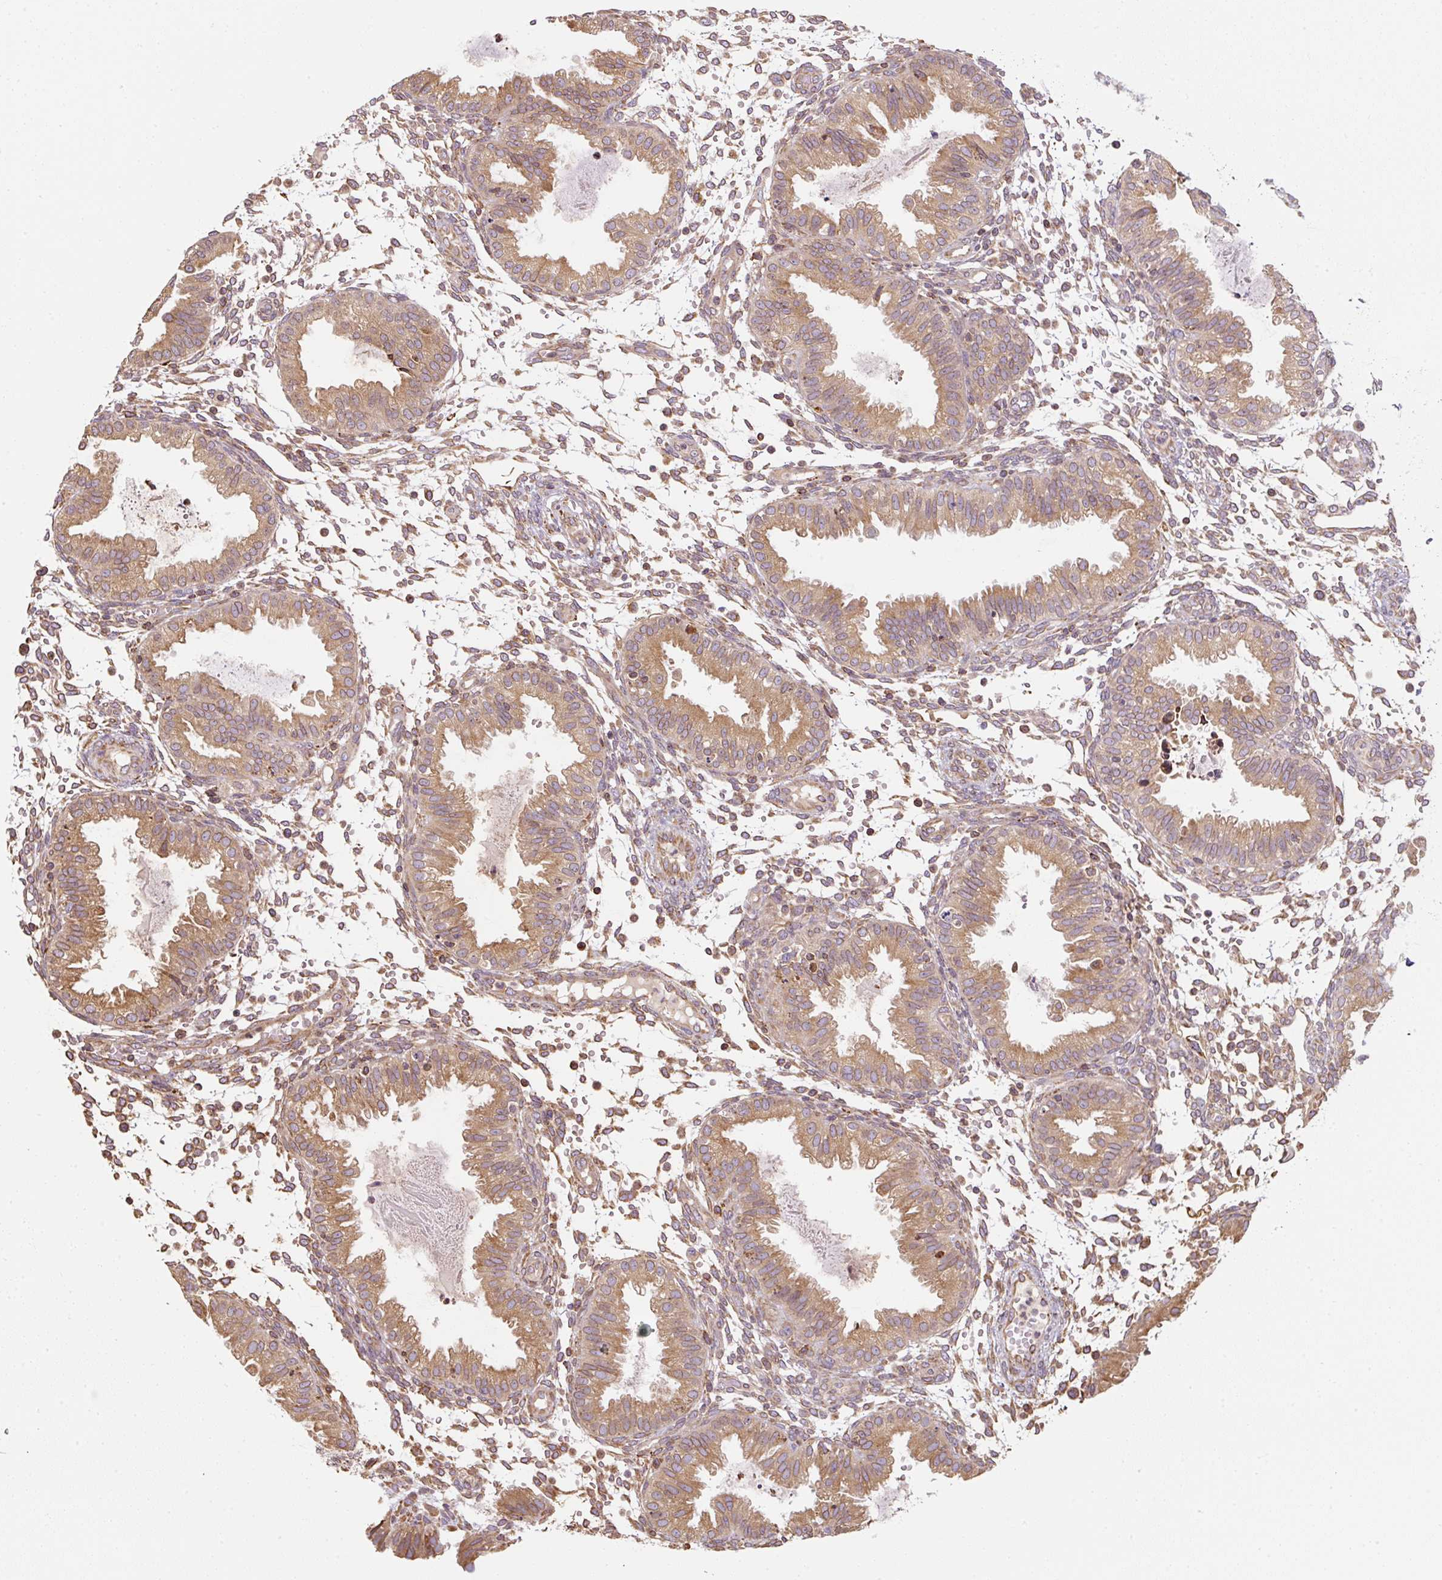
{"staining": {"intensity": "moderate", "quantity": ">75%", "location": "cytoplasmic/membranous"}, "tissue": "endometrium", "cell_type": "Cells in endometrial stroma", "image_type": "normal", "snomed": [{"axis": "morphology", "description": "Normal tissue, NOS"}, {"axis": "topography", "description": "Endometrium"}], "caption": "DAB (3,3'-diaminobenzidine) immunohistochemical staining of unremarkable human endometrium displays moderate cytoplasmic/membranous protein staining in approximately >75% of cells in endometrial stroma. (DAB (3,3'-diaminobenzidine) IHC, brown staining for protein, blue staining for nuclei).", "gene": "PRKCSH", "patient": {"sex": "female", "age": 33}}